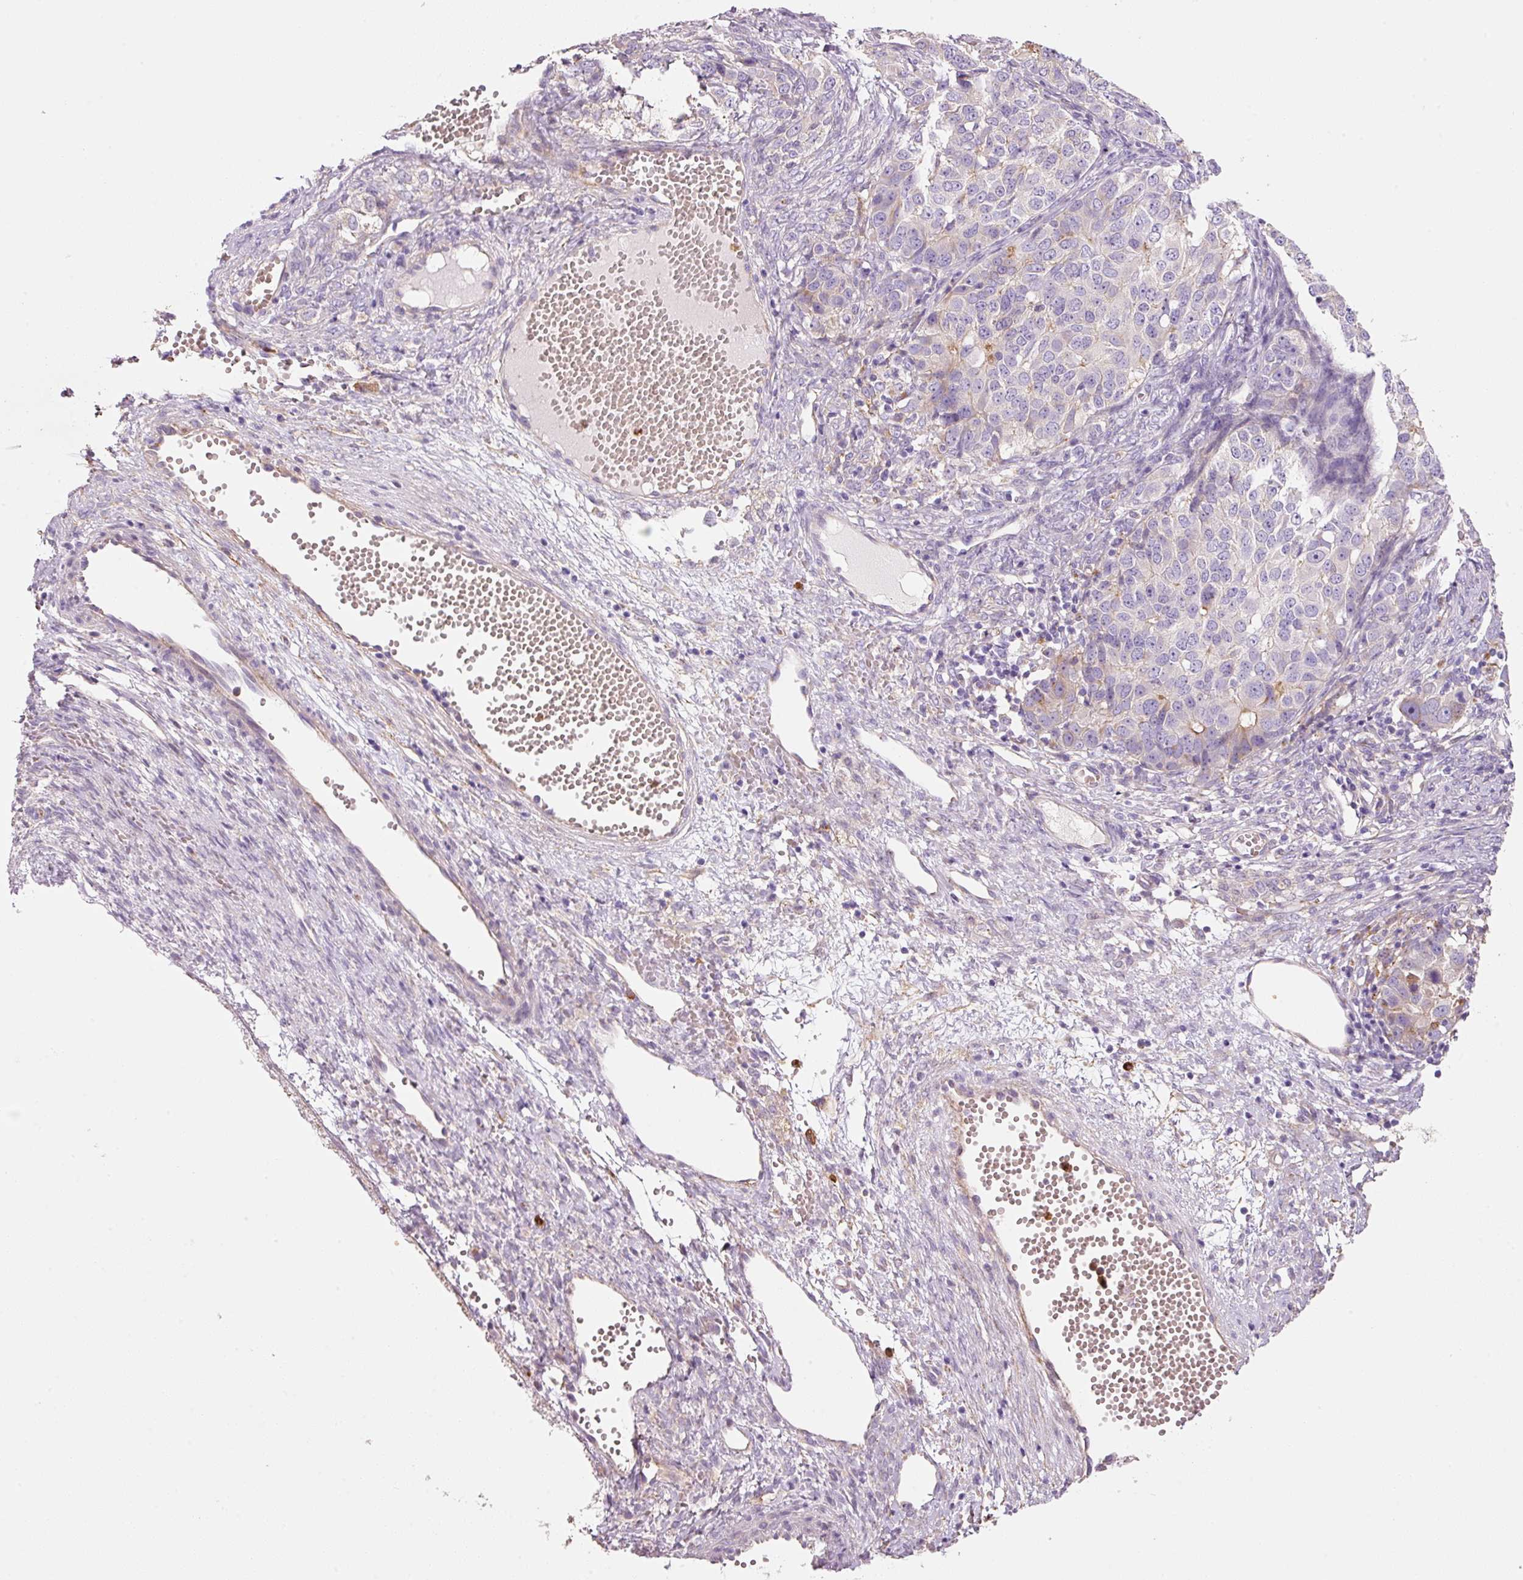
{"staining": {"intensity": "negative", "quantity": "none", "location": "none"}, "tissue": "ovarian cancer", "cell_type": "Tumor cells", "image_type": "cancer", "snomed": [{"axis": "morphology", "description": "Carcinoma, endometroid"}, {"axis": "topography", "description": "Ovary"}], "caption": "Immunohistochemistry (IHC) of ovarian endometroid carcinoma exhibits no positivity in tumor cells.", "gene": "TMC8", "patient": {"sex": "female", "age": 51}}